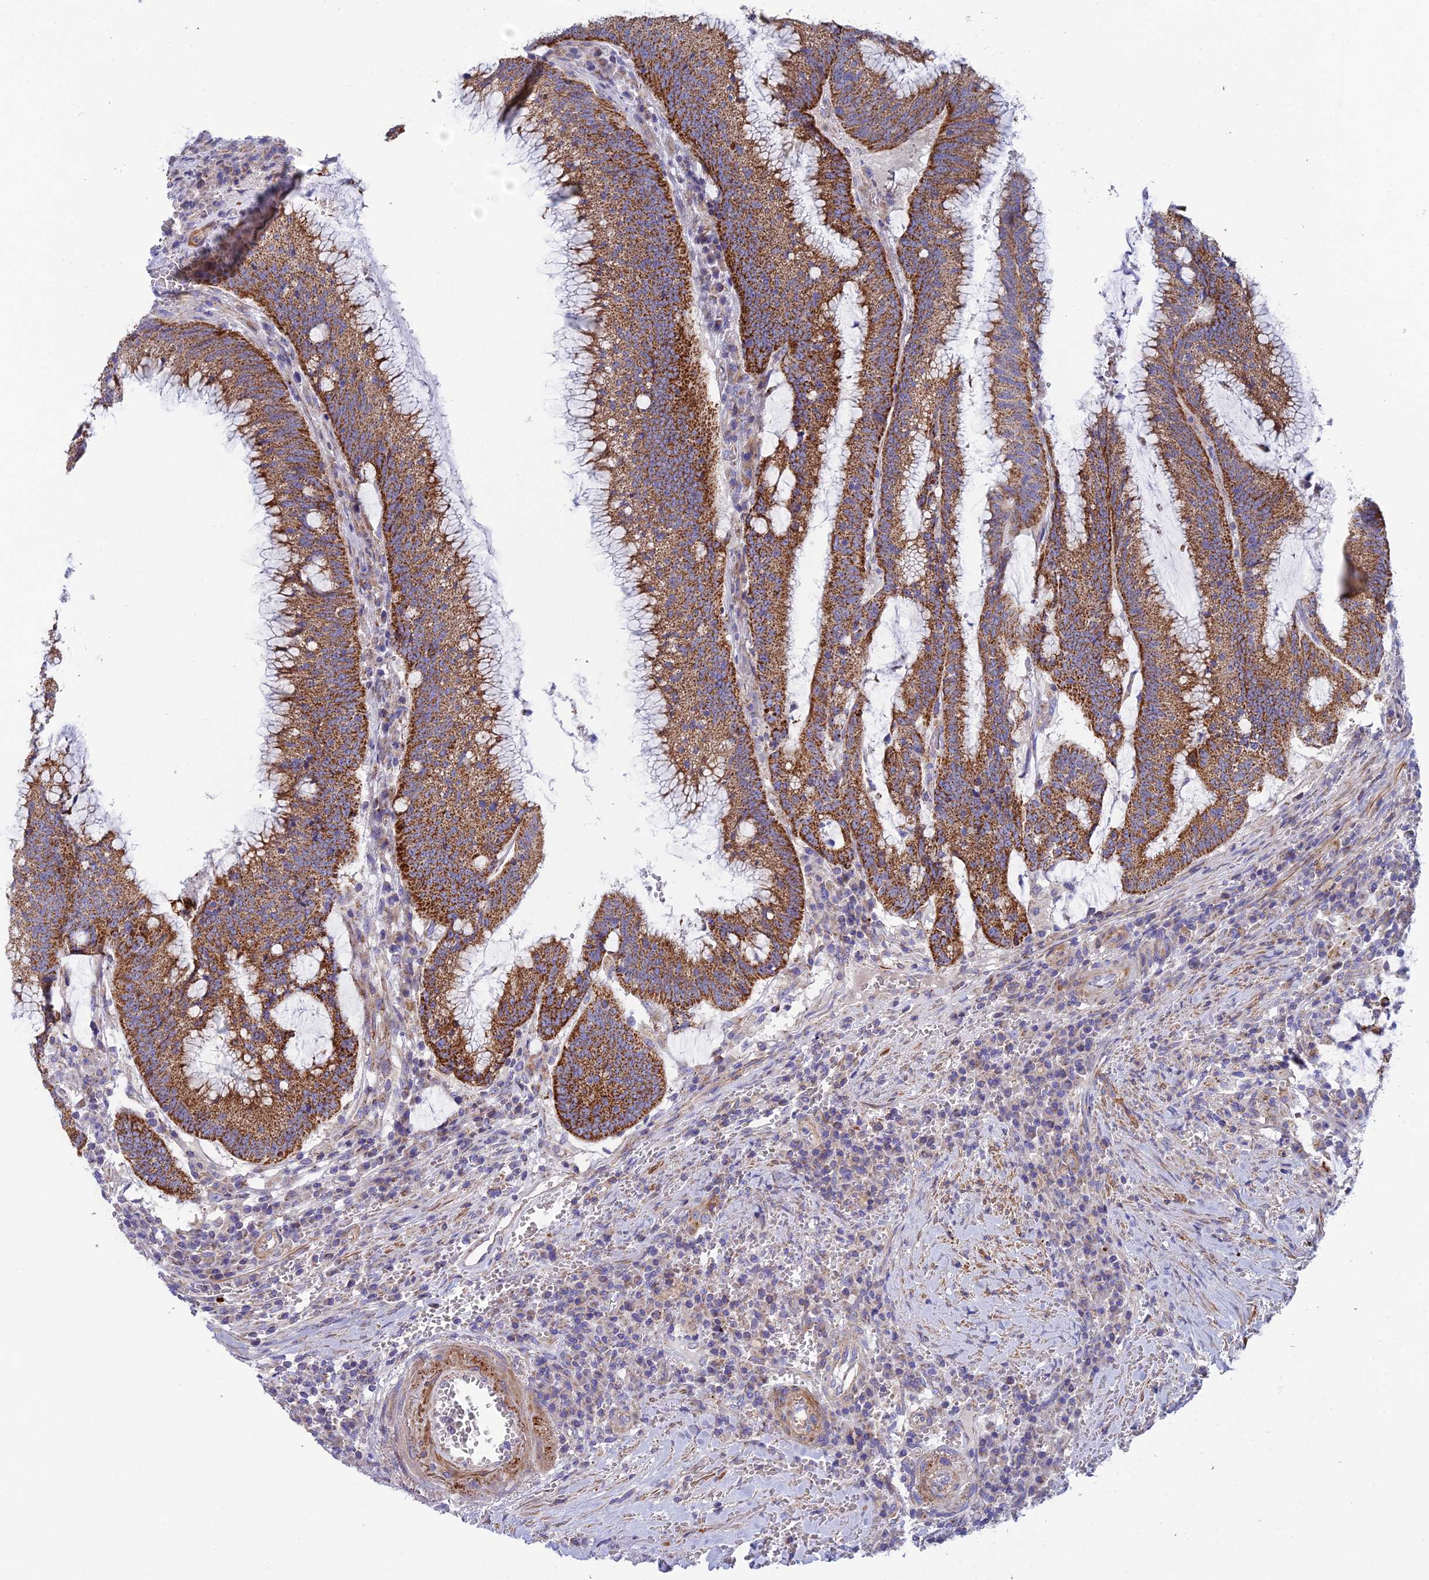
{"staining": {"intensity": "strong", "quantity": ">75%", "location": "cytoplasmic/membranous"}, "tissue": "colorectal cancer", "cell_type": "Tumor cells", "image_type": "cancer", "snomed": [{"axis": "morphology", "description": "Adenocarcinoma, NOS"}, {"axis": "topography", "description": "Rectum"}], "caption": "About >75% of tumor cells in human colorectal cancer reveal strong cytoplasmic/membranous protein staining as visualized by brown immunohistochemical staining.", "gene": "CSPG4", "patient": {"sex": "female", "age": 77}}